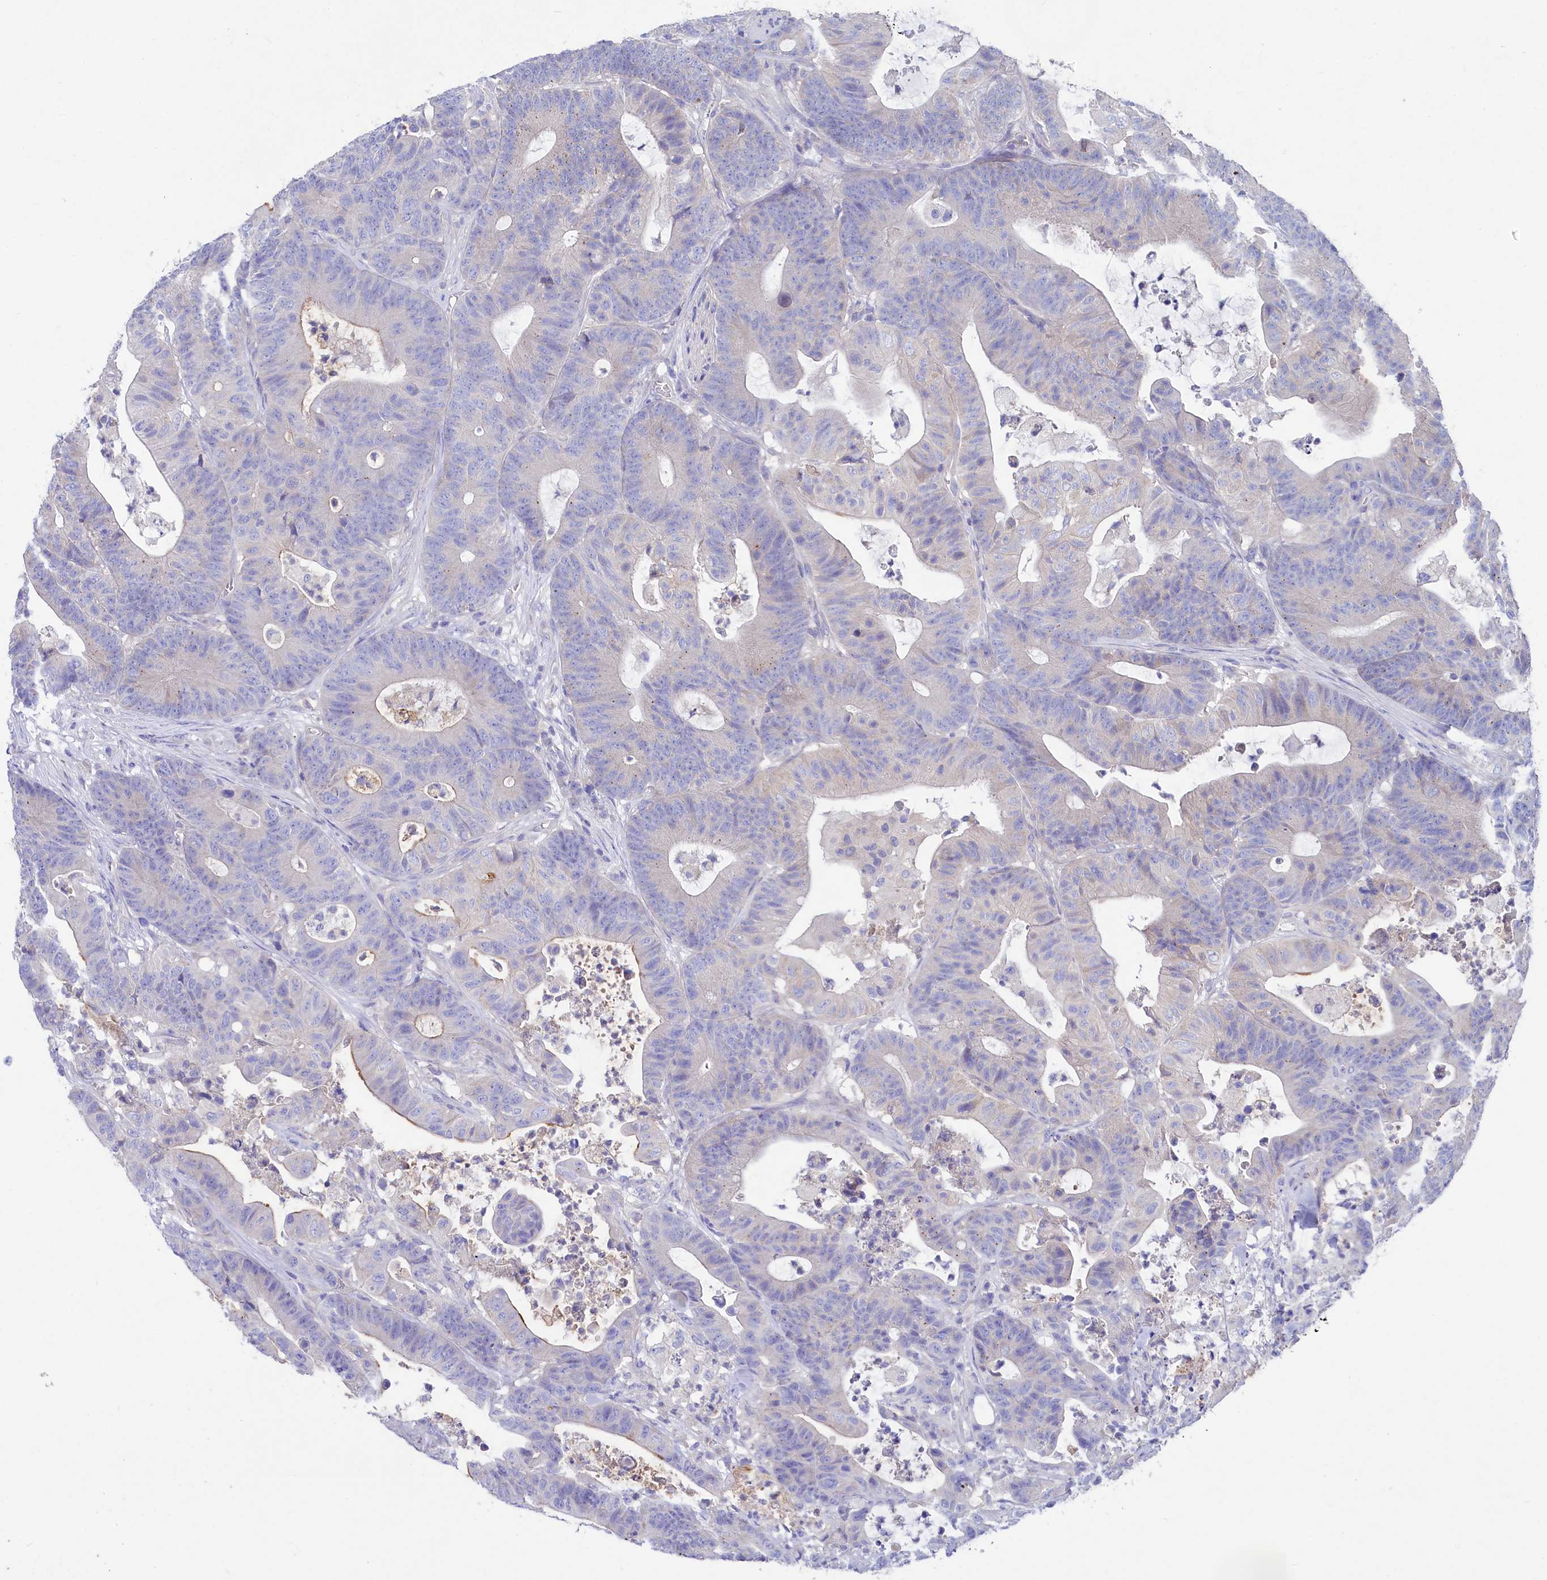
{"staining": {"intensity": "moderate", "quantity": "<25%", "location": "cytoplasmic/membranous"}, "tissue": "colorectal cancer", "cell_type": "Tumor cells", "image_type": "cancer", "snomed": [{"axis": "morphology", "description": "Adenocarcinoma, NOS"}, {"axis": "topography", "description": "Colon"}], "caption": "This is an image of immunohistochemistry staining of colorectal cancer (adenocarcinoma), which shows moderate staining in the cytoplasmic/membranous of tumor cells.", "gene": "VPS26B", "patient": {"sex": "female", "age": 84}}